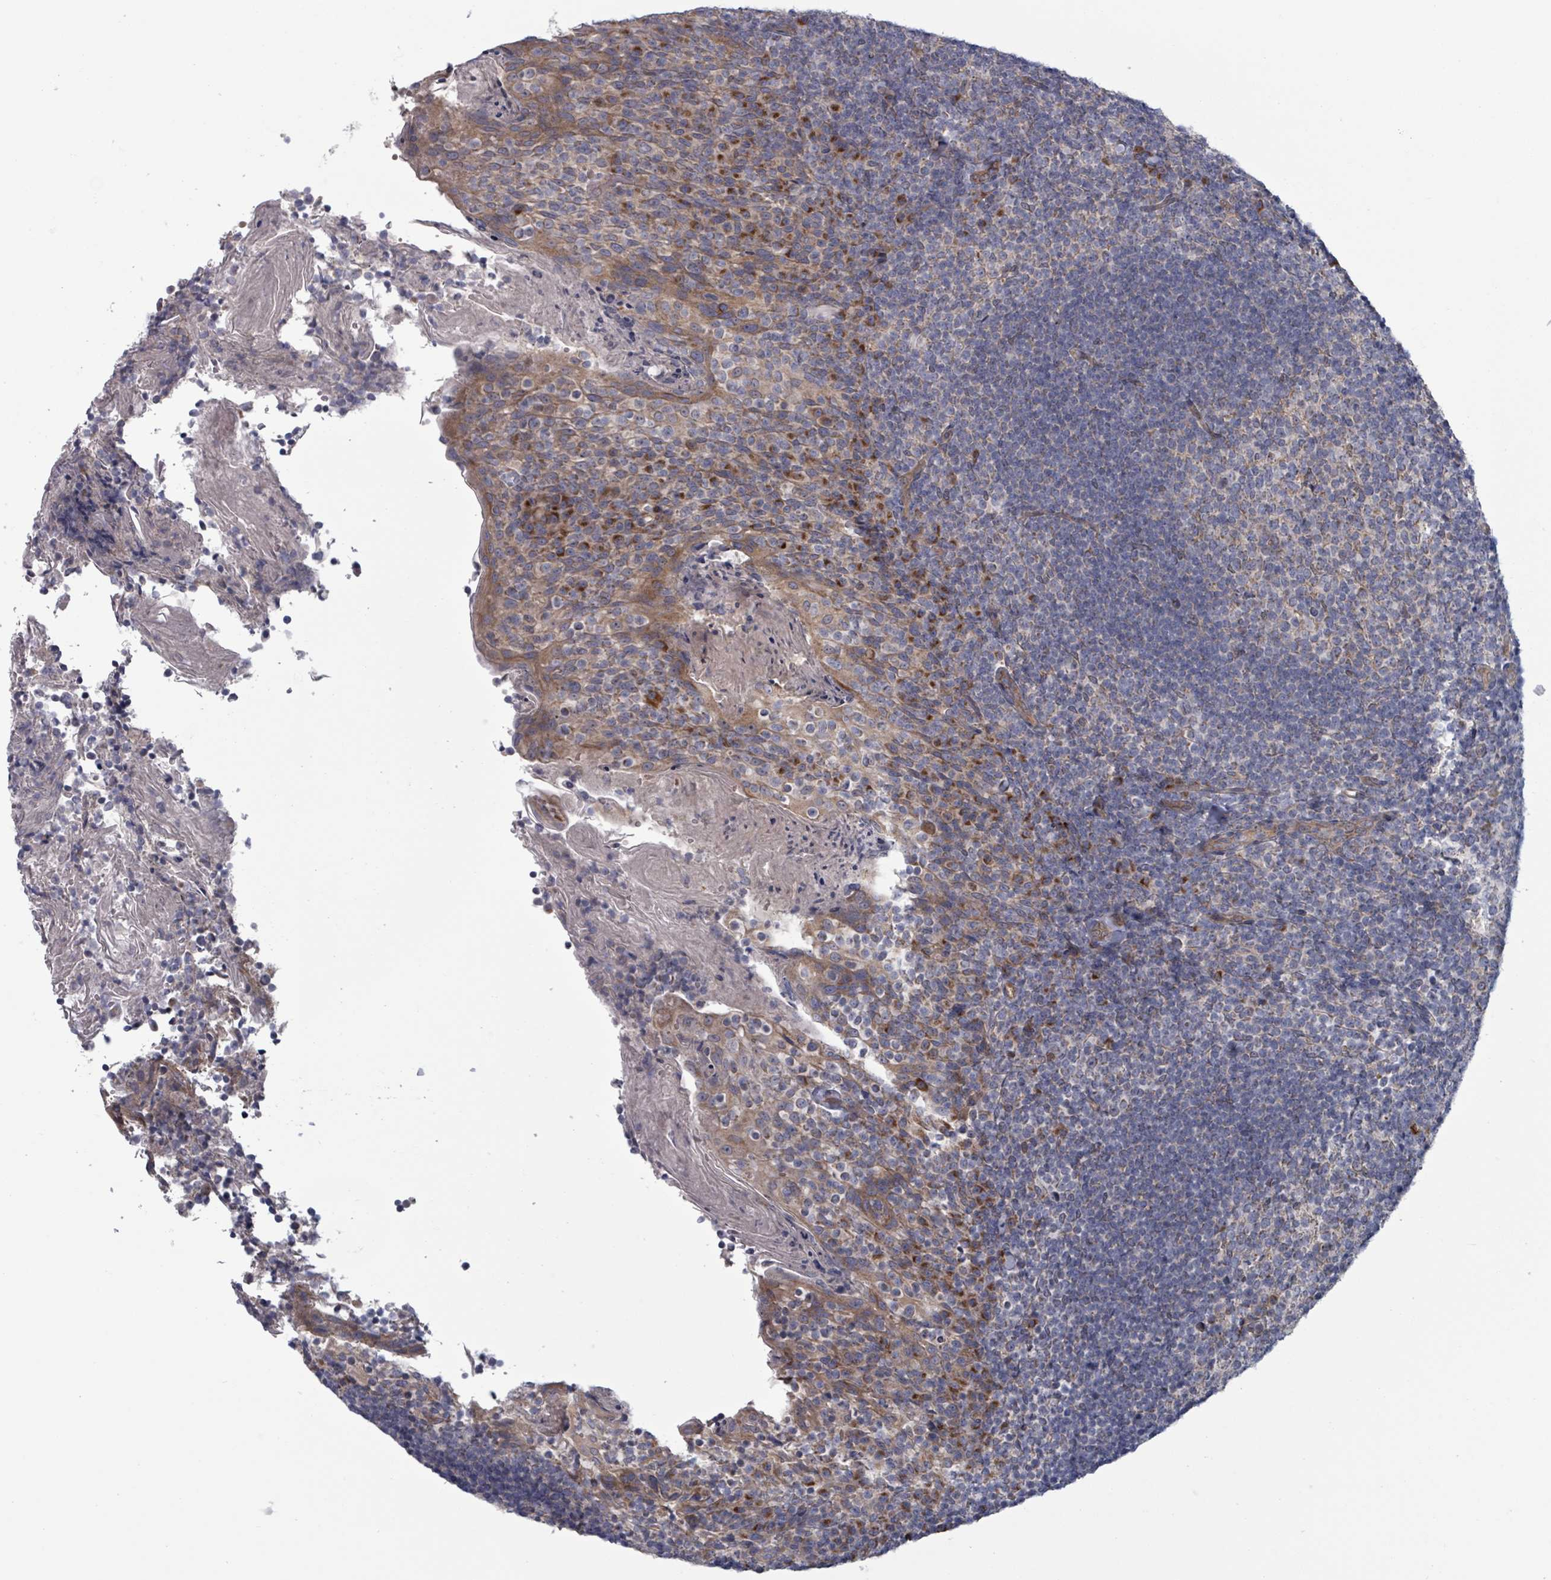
{"staining": {"intensity": "negative", "quantity": "none", "location": "none"}, "tissue": "tonsil", "cell_type": "Germinal center cells", "image_type": "normal", "snomed": [{"axis": "morphology", "description": "Normal tissue, NOS"}, {"axis": "topography", "description": "Tonsil"}], "caption": "A histopathology image of tonsil stained for a protein displays no brown staining in germinal center cells.", "gene": "FKBP1A", "patient": {"sex": "female", "age": 10}}